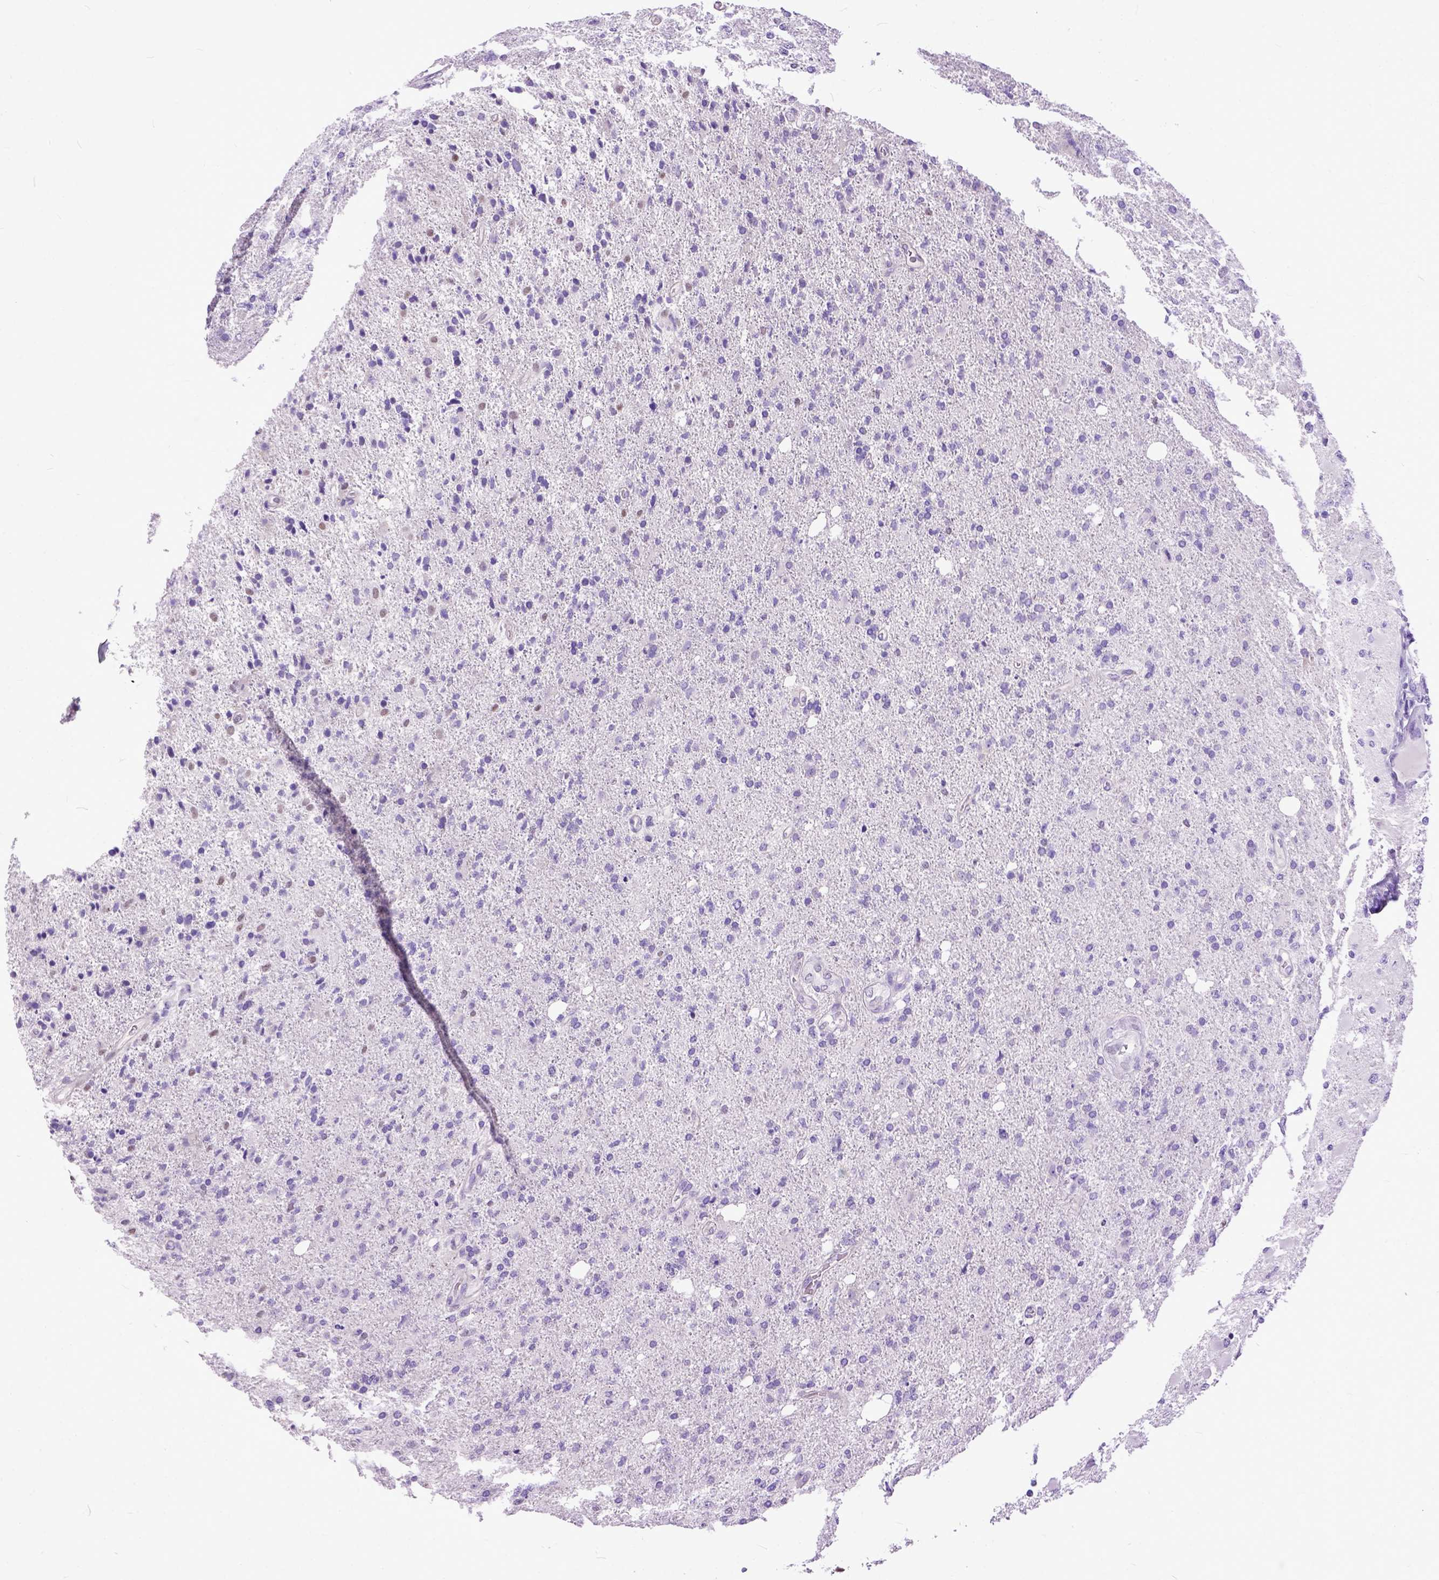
{"staining": {"intensity": "negative", "quantity": "none", "location": "none"}, "tissue": "glioma", "cell_type": "Tumor cells", "image_type": "cancer", "snomed": [{"axis": "morphology", "description": "Glioma, malignant, High grade"}, {"axis": "topography", "description": "Cerebral cortex"}], "caption": "There is no significant positivity in tumor cells of malignant glioma (high-grade).", "gene": "CRB1", "patient": {"sex": "male", "age": 70}}